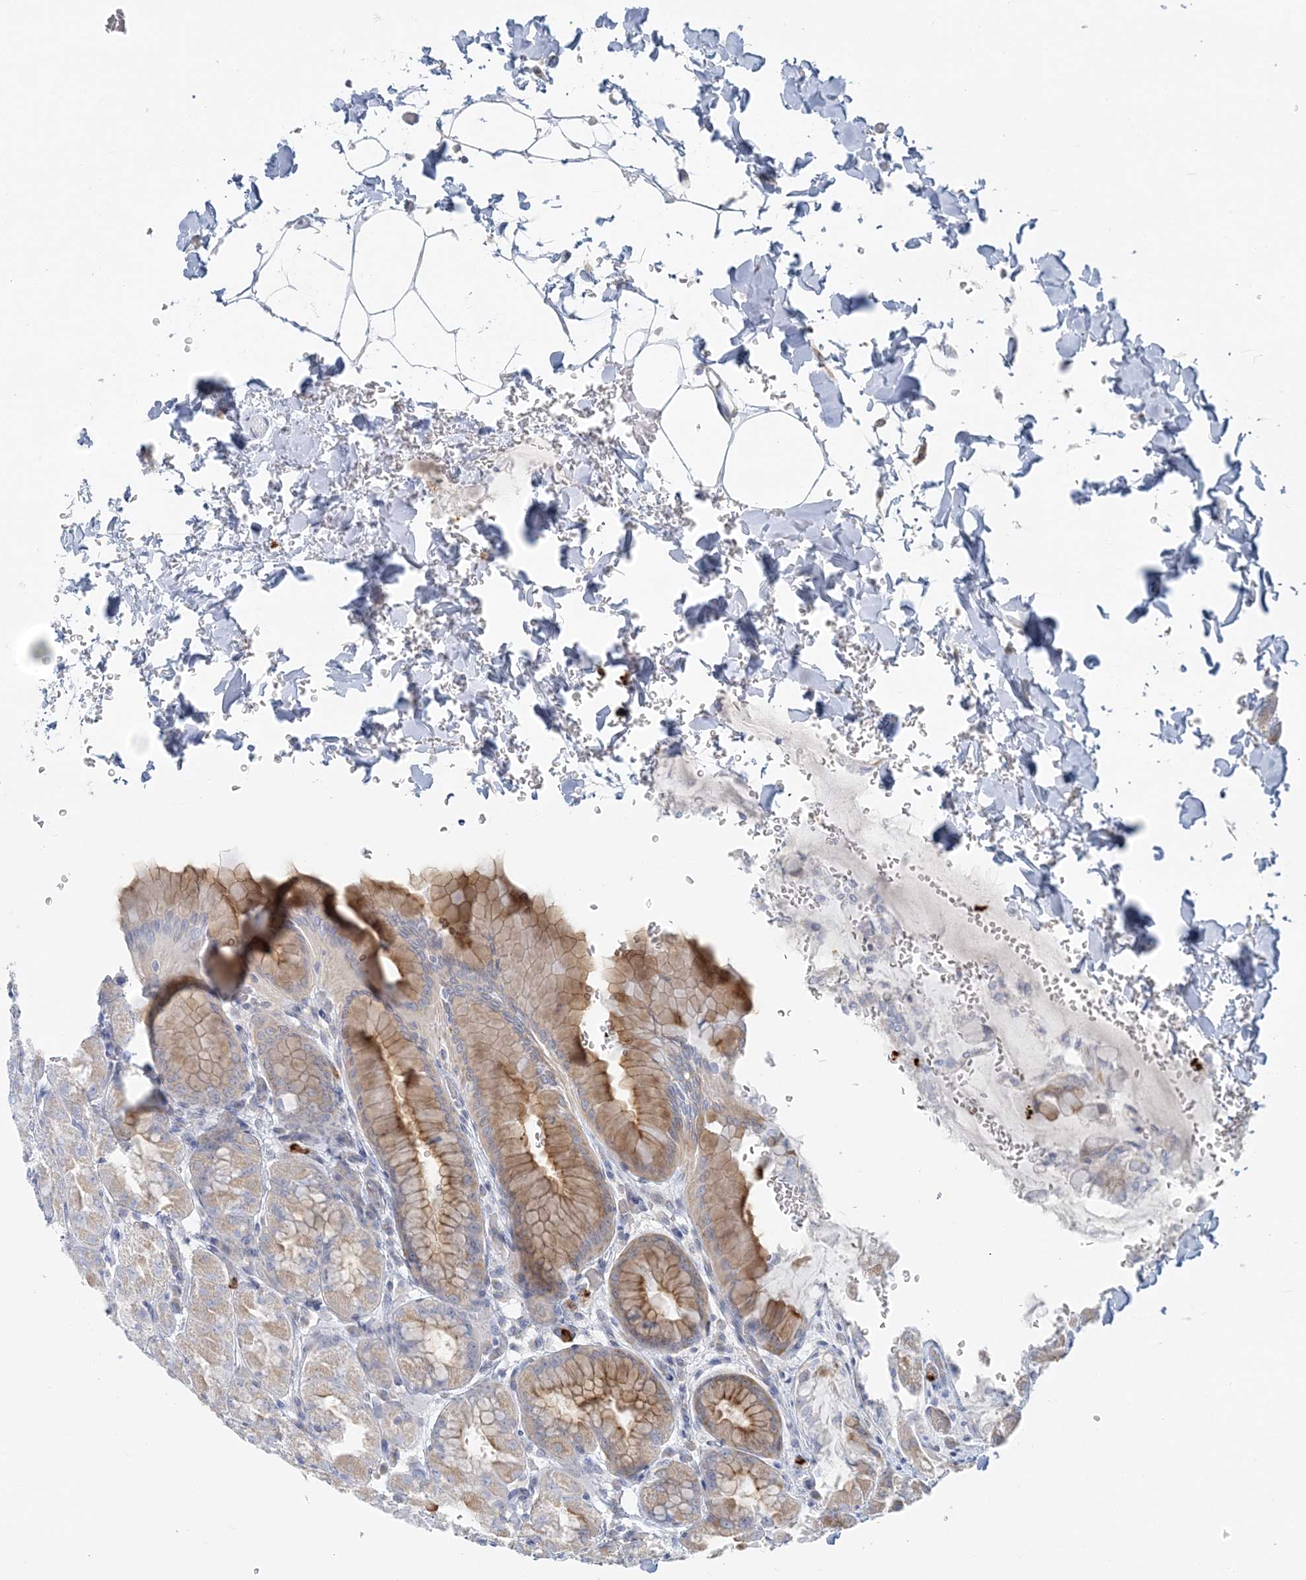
{"staining": {"intensity": "moderate", "quantity": "<25%", "location": "cytoplasmic/membranous"}, "tissue": "stomach", "cell_type": "Glandular cells", "image_type": "normal", "snomed": [{"axis": "morphology", "description": "Normal tissue, NOS"}, {"axis": "topography", "description": "Stomach"}], "caption": "Glandular cells demonstrate low levels of moderate cytoplasmic/membranous expression in about <25% of cells in benign human stomach. The staining was performed using DAB, with brown indicating positive protein expression. Nuclei are stained blue with hematoxylin.", "gene": "CCNJ", "patient": {"sex": "male", "age": 42}}